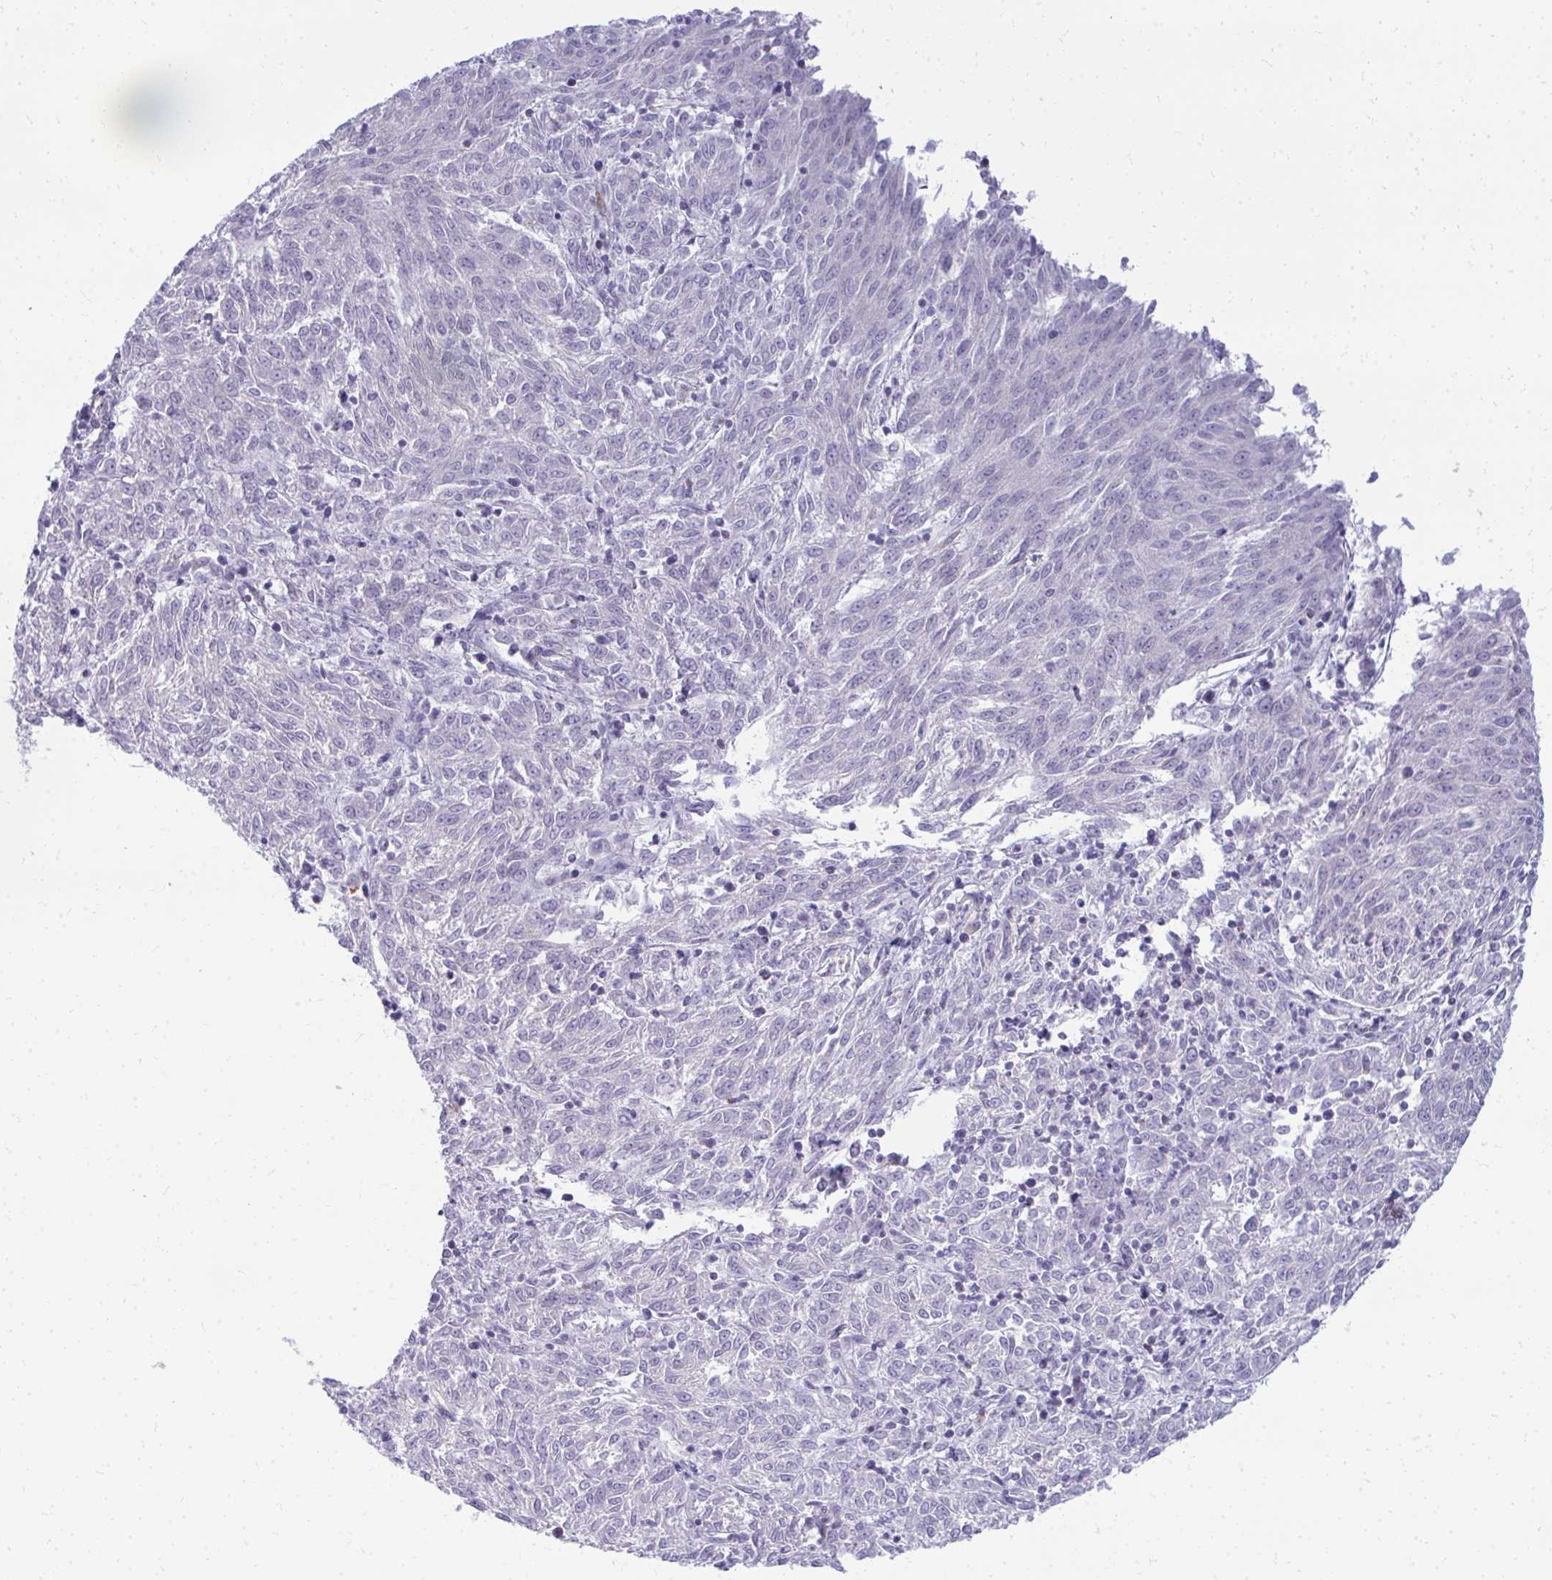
{"staining": {"intensity": "negative", "quantity": "none", "location": "none"}, "tissue": "melanoma", "cell_type": "Tumor cells", "image_type": "cancer", "snomed": [{"axis": "morphology", "description": "Malignant melanoma, NOS"}, {"axis": "topography", "description": "Skin"}], "caption": "DAB (3,3'-diaminobenzidine) immunohistochemical staining of malignant melanoma exhibits no significant positivity in tumor cells. (IHC, brightfield microscopy, high magnification).", "gene": "TSPEAR", "patient": {"sex": "female", "age": 72}}